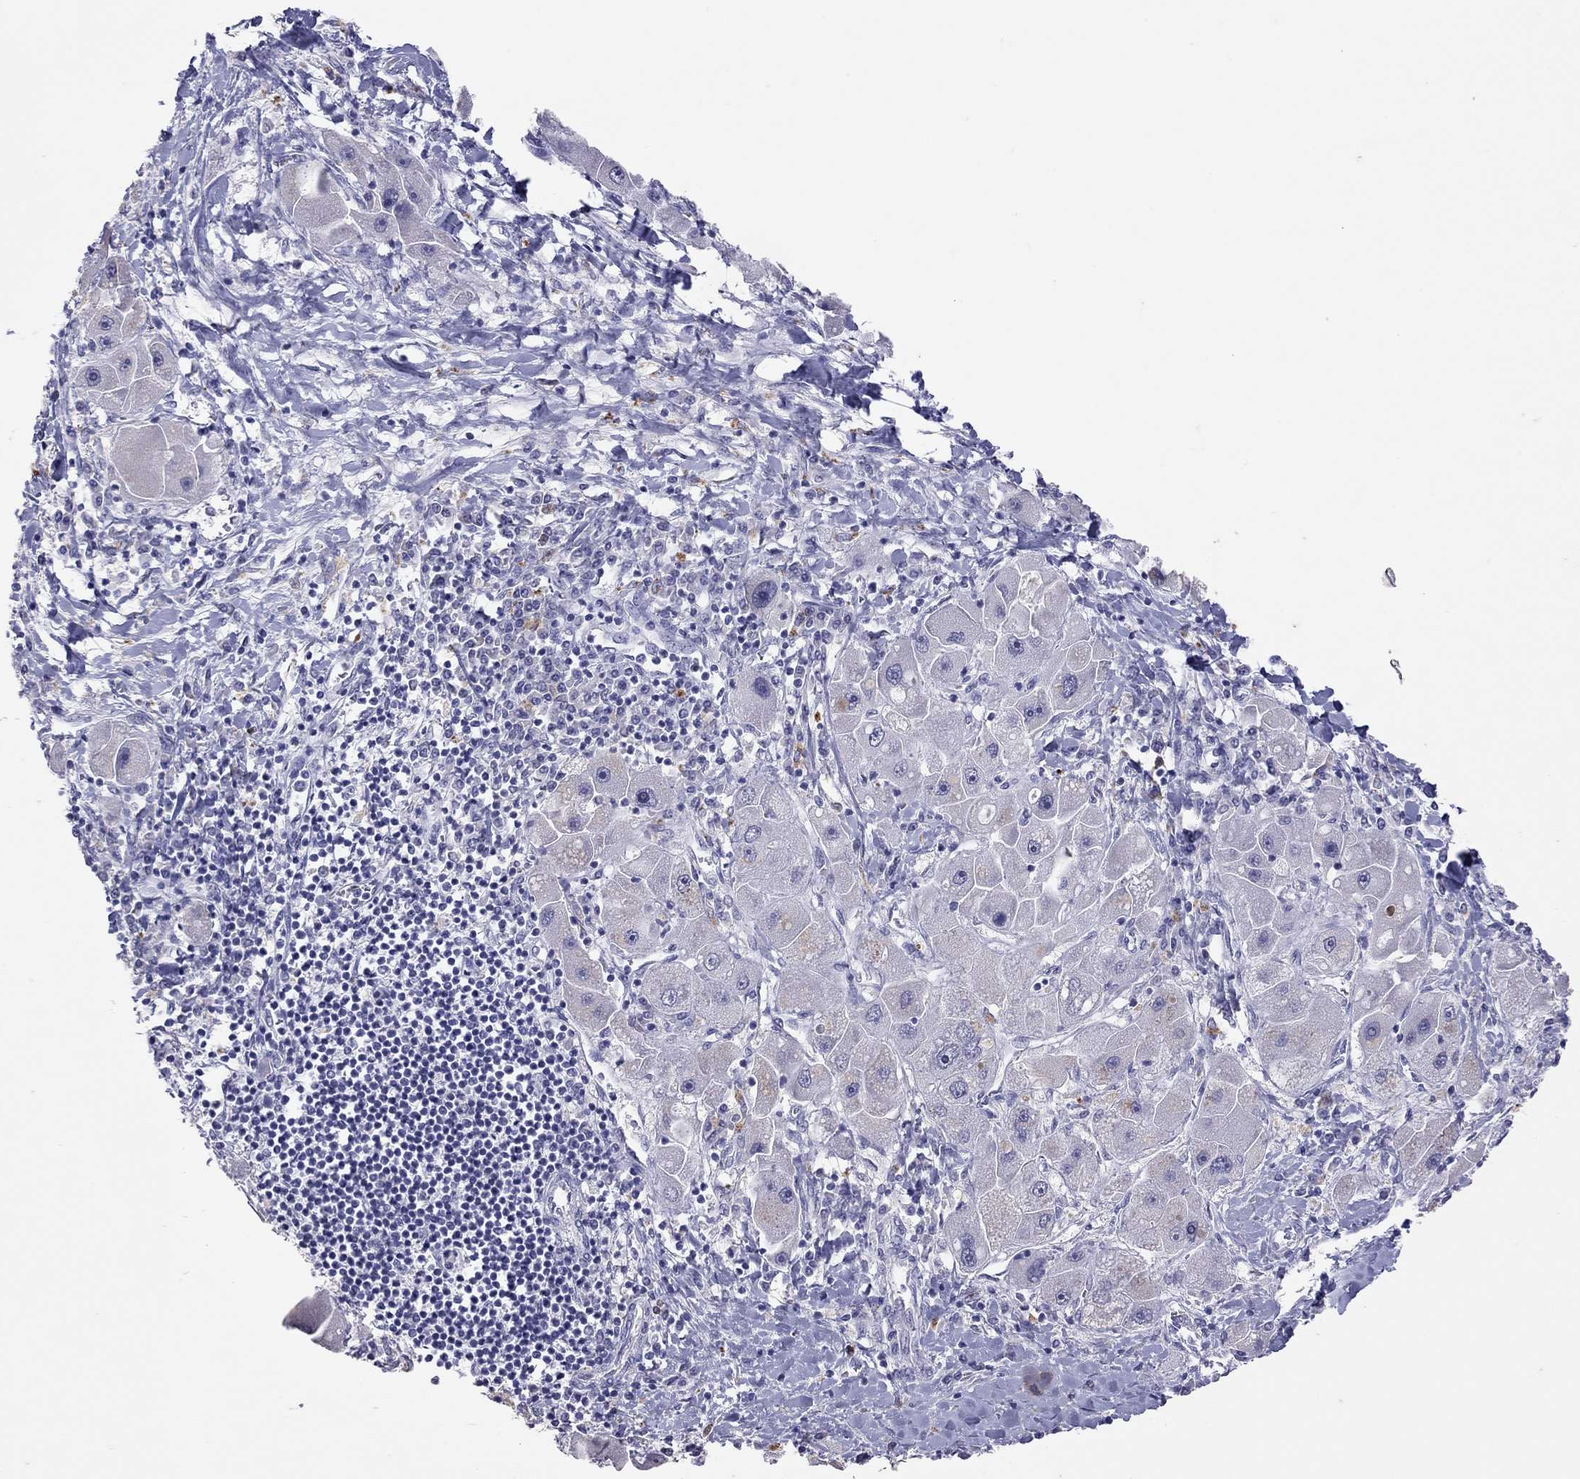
{"staining": {"intensity": "negative", "quantity": "none", "location": "none"}, "tissue": "liver cancer", "cell_type": "Tumor cells", "image_type": "cancer", "snomed": [{"axis": "morphology", "description": "Carcinoma, Hepatocellular, NOS"}, {"axis": "topography", "description": "Liver"}], "caption": "The immunohistochemistry histopathology image has no significant positivity in tumor cells of liver cancer (hepatocellular carcinoma) tissue.", "gene": "SLAMF1", "patient": {"sex": "male", "age": 24}}